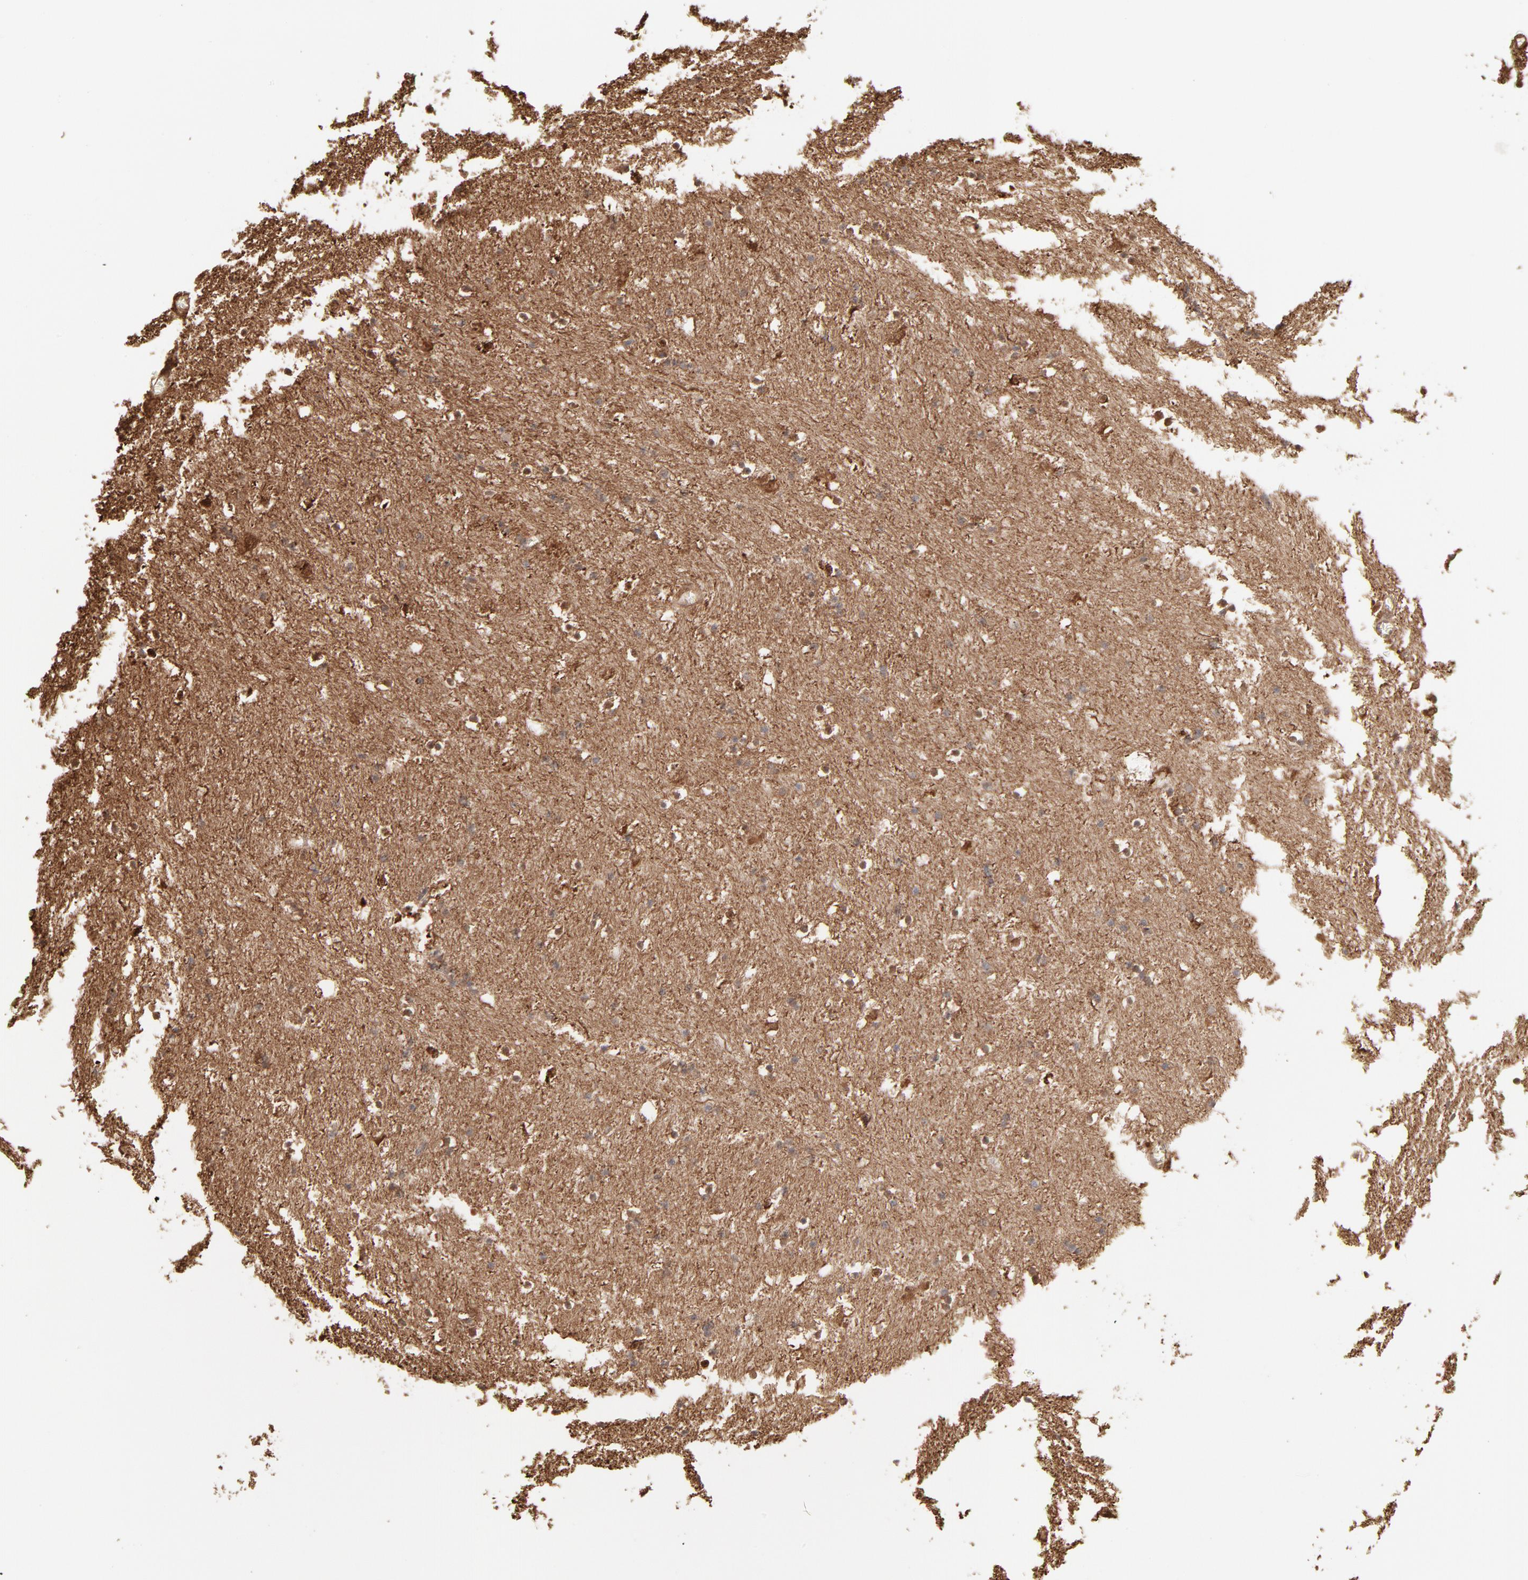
{"staining": {"intensity": "weak", "quantity": "<25%", "location": "cytoplasmic/membranous"}, "tissue": "caudate", "cell_type": "Glial cells", "image_type": "normal", "snomed": [{"axis": "morphology", "description": "Normal tissue, NOS"}, {"axis": "topography", "description": "Lateral ventricle wall"}], "caption": "DAB immunohistochemical staining of unremarkable human caudate demonstrates no significant positivity in glial cells. (DAB immunohistochemistry visualized using brightfield microscopy, high magnification).", "gene": "PPP2CA", "patient": {"sex": "male", "age": 45}}